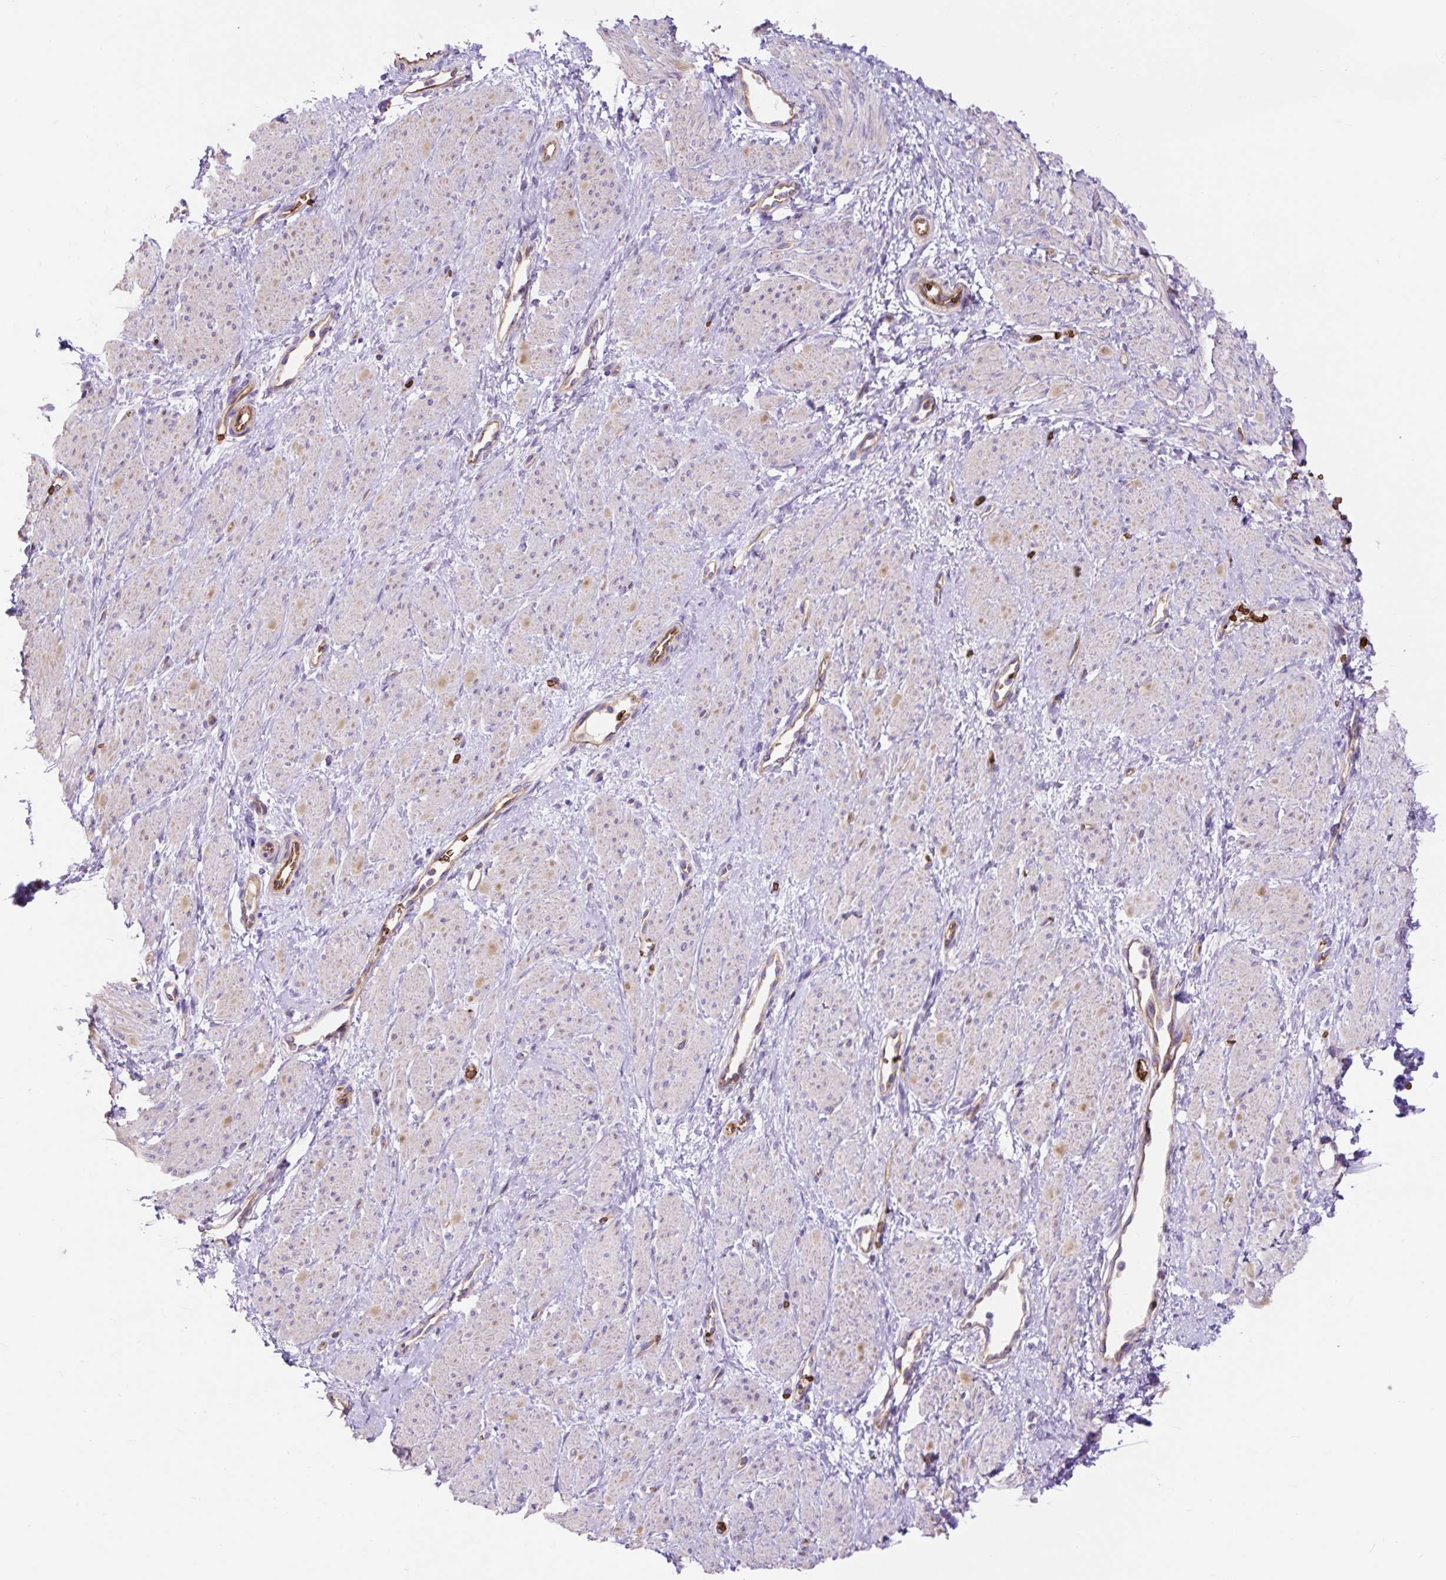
{"staining": {"intensity": "weak", "quantity": "<25%", "location": "cytoplasmic/membranous"}, "tissue": "smooth muscle", "cell_type": "Smooth muscle cells", "image_type": "normal", "snomed": [{"axis": "morphology", "description": "Normal tissue, NOS"}, {"axis": "topography", "description": "Smooth muscle"}, {"axis": "topography", "description": "Uterus"}], "caption": "Micrograph shows no protein expression in smooth muscle cells of benign smooth muscle.", "gene": "HIP1R", "patient": {"sex": "female", "age": 39}}